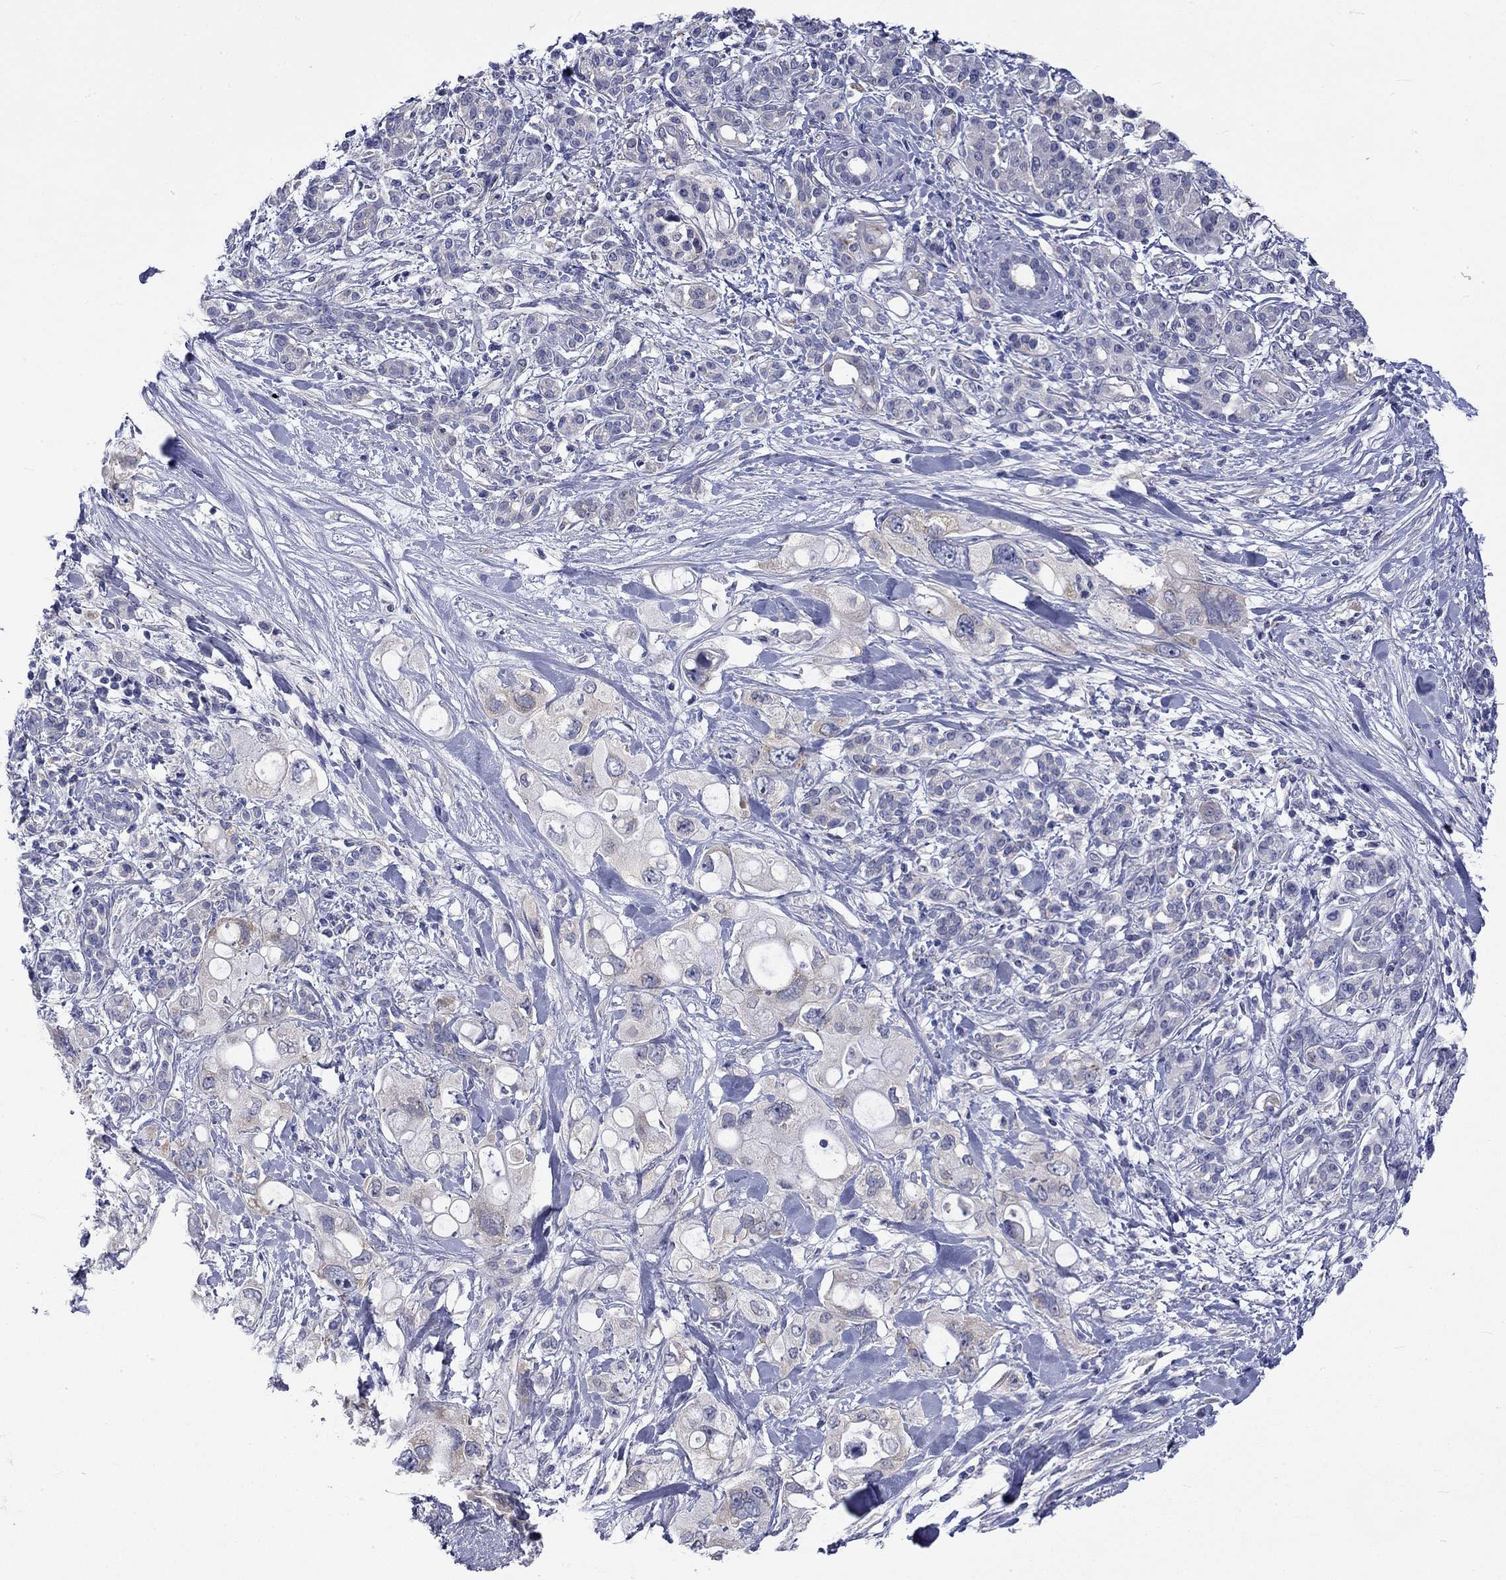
{"staining": {"intensity": "weak", "quantity": "<25%", "location": "cytoplasmic/membranous"}, "tissue": "pancreatic cancer", "cell_type": "Tumor cells", "image_type": "cancer", "snomed": [{"axis": "morphology", "description": "Adenocarcinoma, NOS"}, {"axis": "topography", "description": "Pancreas"}], "caption": "Immunohistochemistry (IHC) photomicrograph of neoplastic tissue: pancreatic cancer stained with DAB (3,3'-diaminobenzidine) demonstrates no significant protein staining in tumor cells.", "gene": "CERS1", "patient": {"sex": "female", "age": 56}}